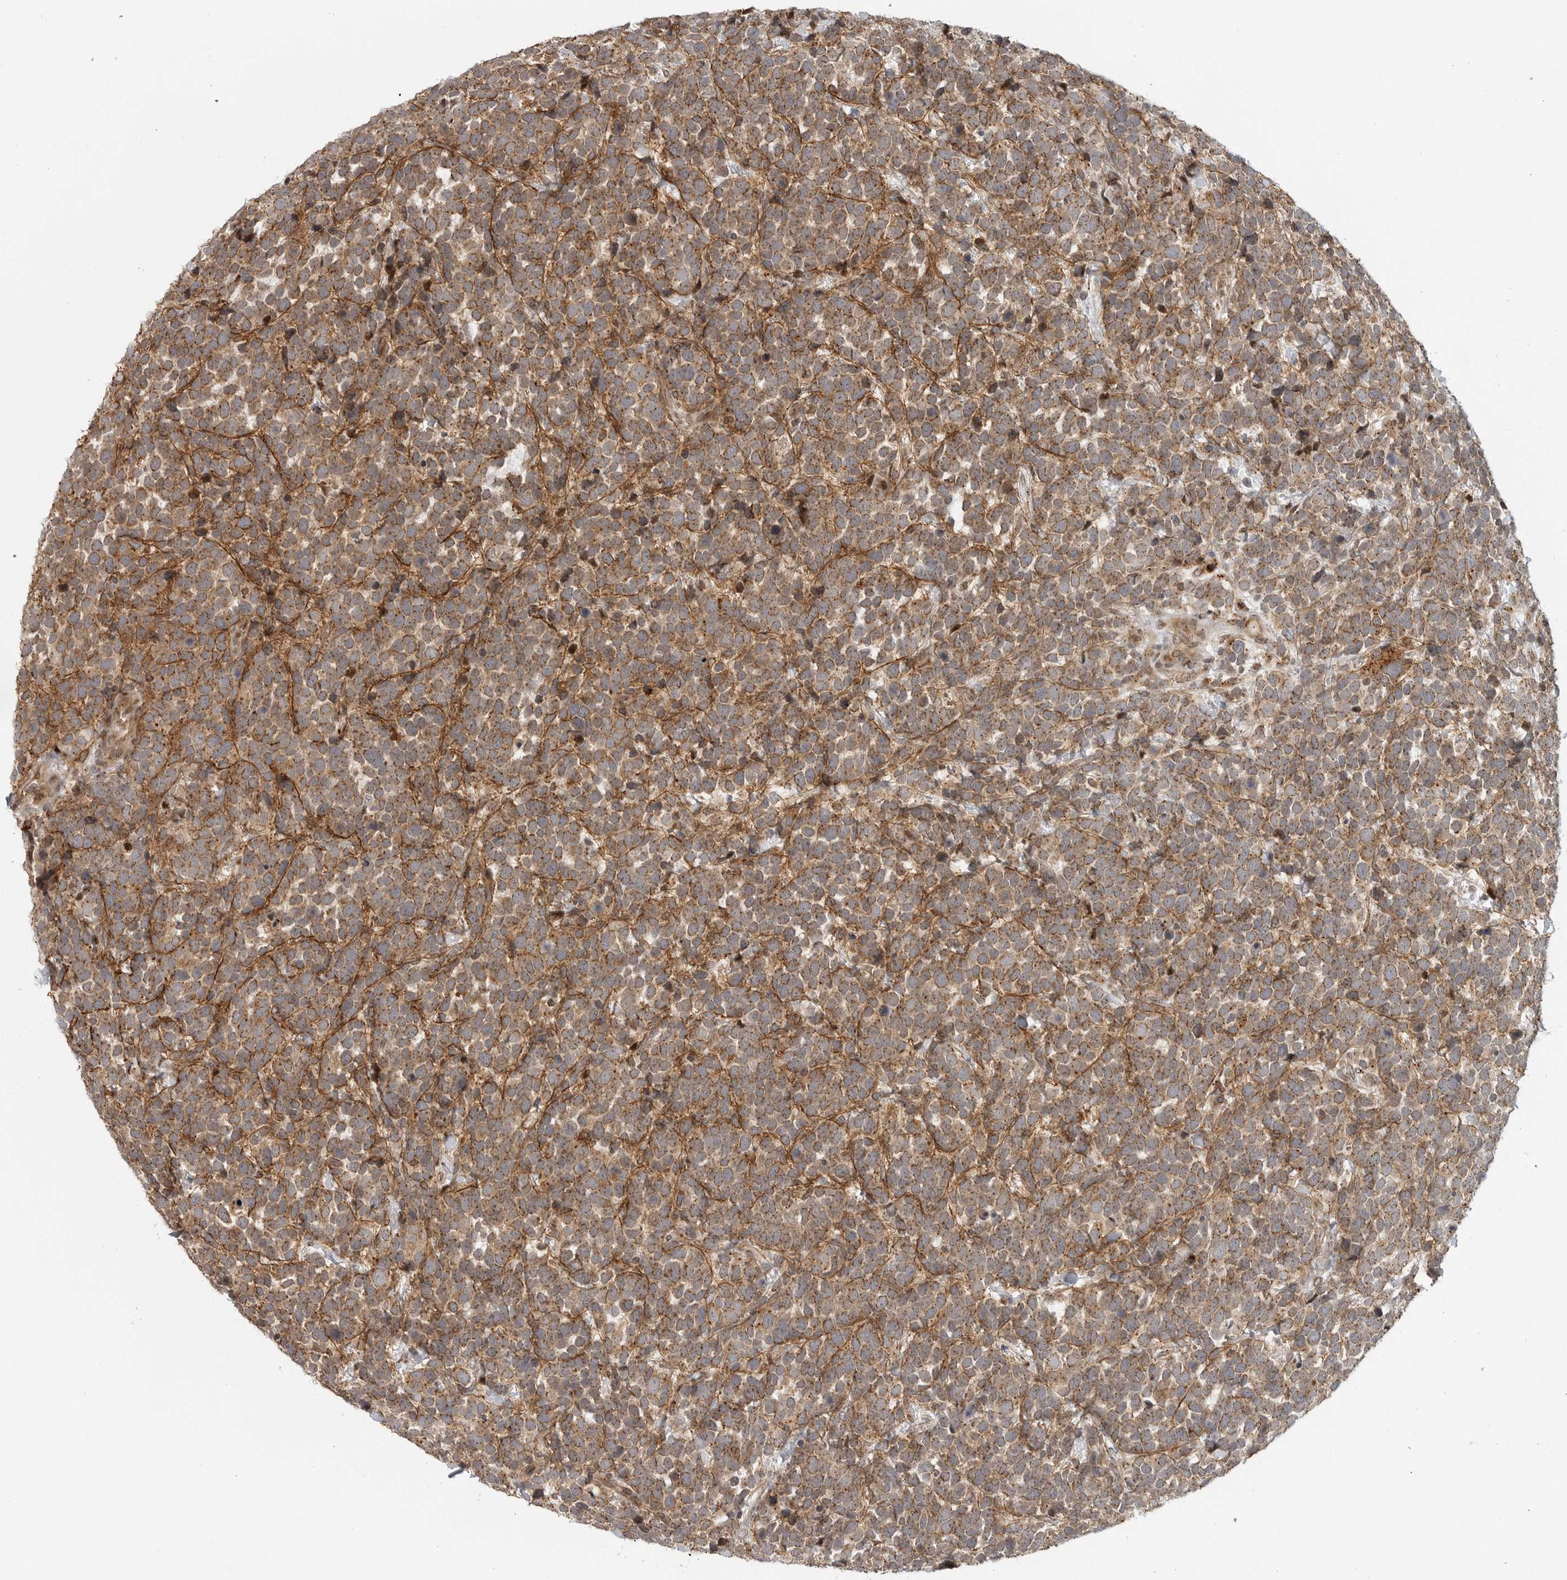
{"staining": {"intensity": "moderate", "quantity": ">75%", "location": "cytoplasmic/membranous"}, "tissue": "urothelial cancer", "cell_type": "Tumor cells", "image_type": "cancer", "snomed": [{"axis": "morphology", "description": "Urothelial carcinoma, High grade"}, {"axis": "topography", "description": "Urinary bladder"}], "caption": "Immunohistochemical staining of urothelial cancer displays moderate cytoplasmic/membranous protein staining in about >75% of tumor cells. (DAB (3,3'-diaminobenzidine) IHC with brightfield microscopy, high magnification).", "gene": "COPA", "patient": {"sex": "female", "age": 82}}